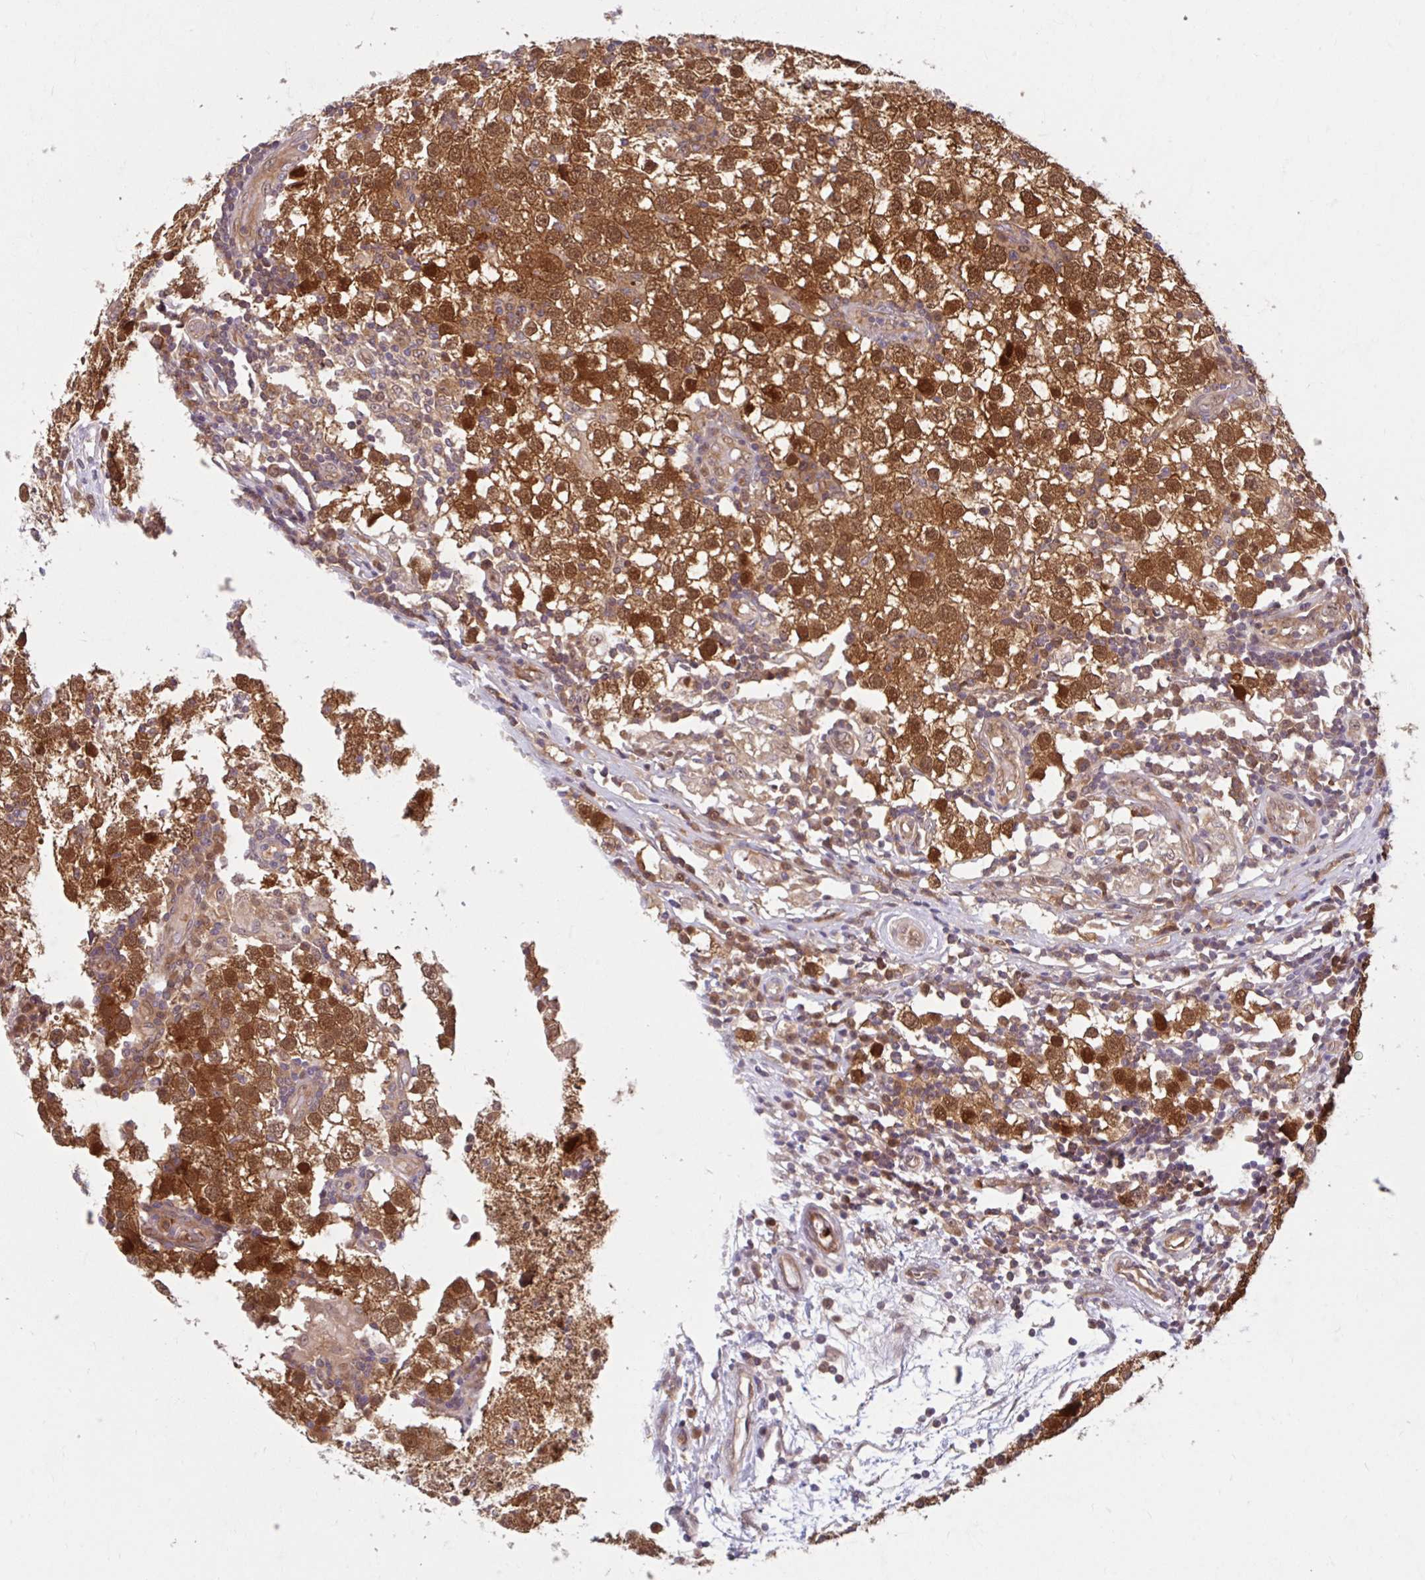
{"staining": {"intensity": "strong", "quantity": ">75%", "location": "cytoplasmic/membranous,nuclear"}, "tissue": "testis cancer", "cell_type": "Tumor cells", "image_type": "cancer", "snomed": [{"axis": "morphology", "description": "Seminoma, NOS"}, {"axis": "topography", "description": "Testis"}], "caption": "Strong cytoplasmic/membranous and nuclear staining for a protein is appreciated in about >75% of tumor cells of testis cancer using IHC.", "gene": "HMBS", "patient": {"sex": "male", "age": 34}}